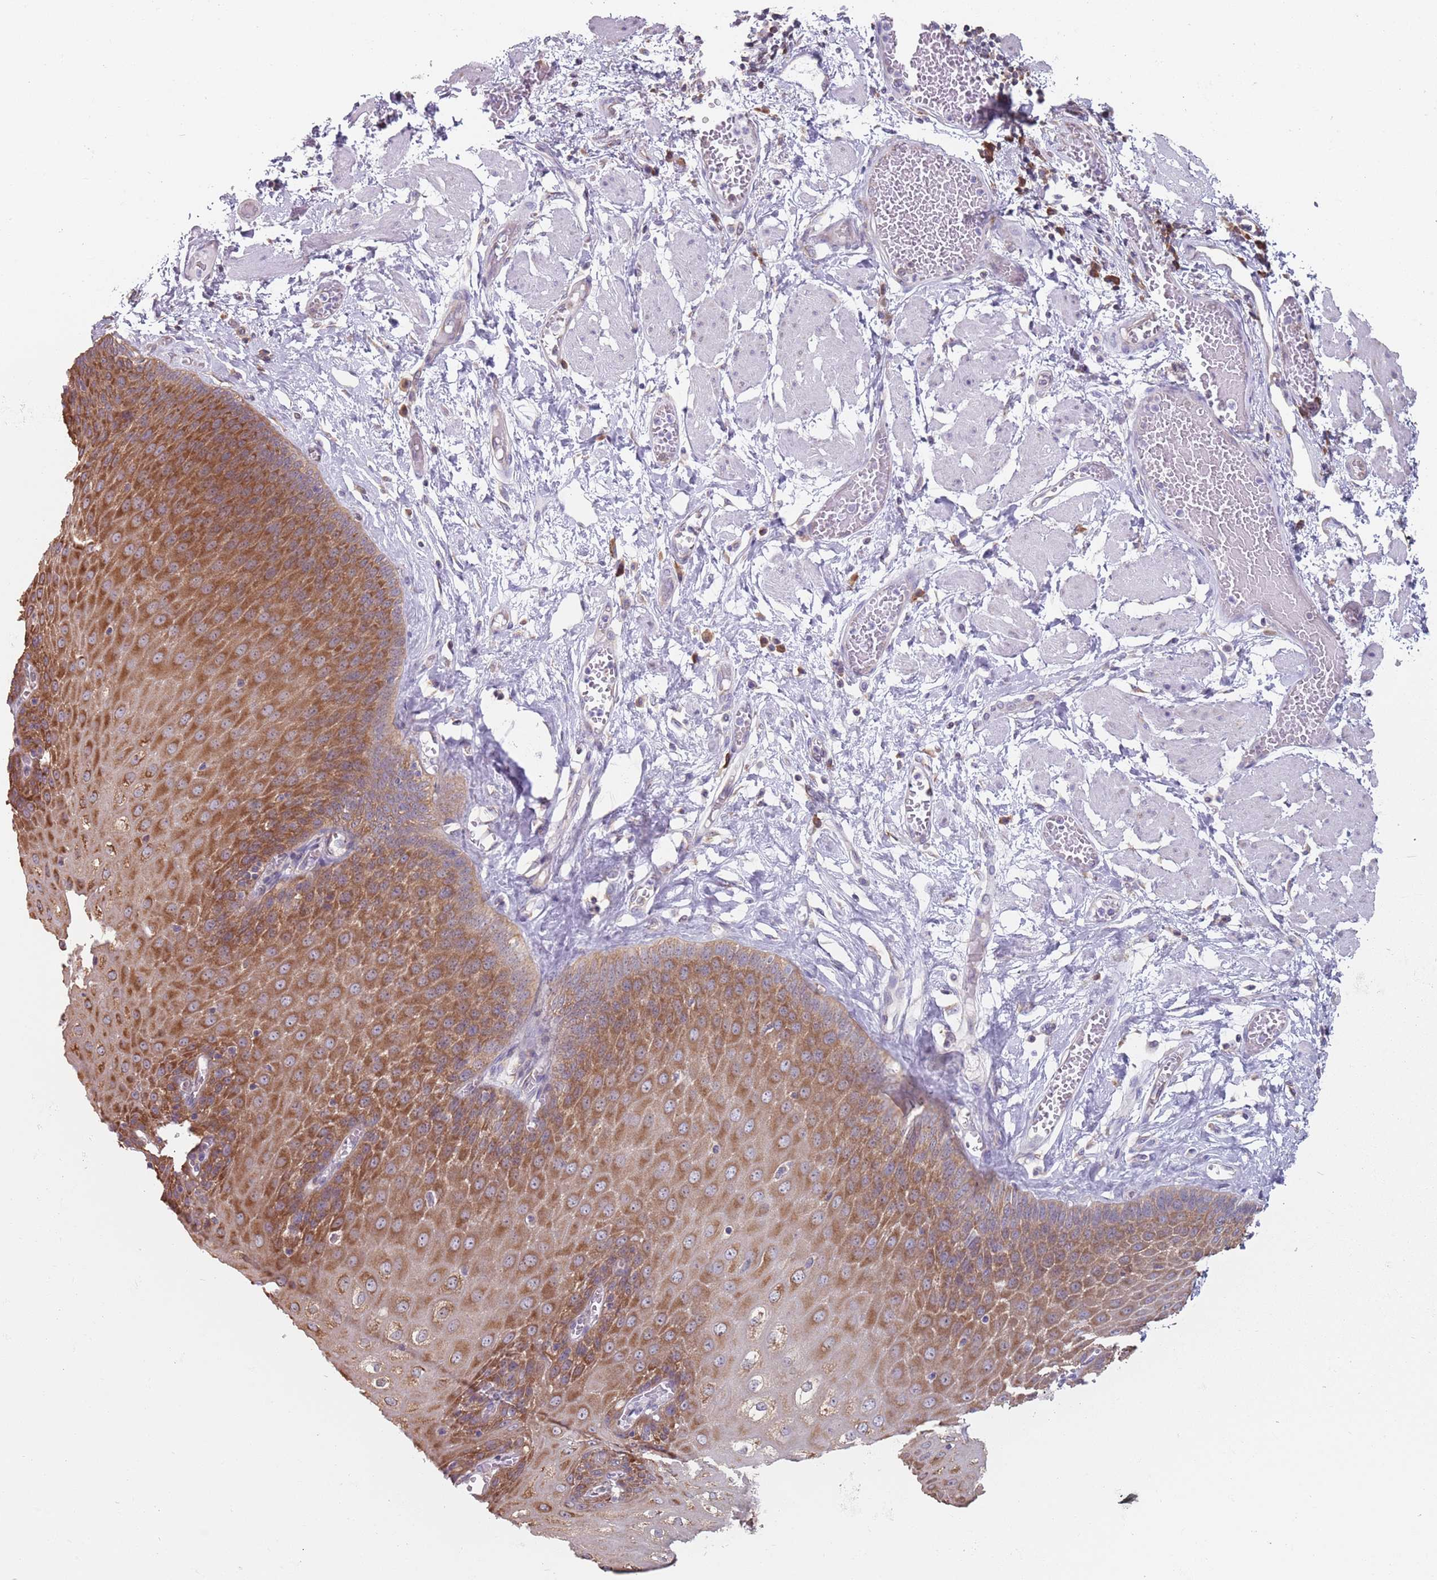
{"staining": {"intensity": "strong", "quantity": "25%-75%", "location": "cytoplasmic/membranous"}, "tissue": "esophagus", "cell_type": "Squamous epithelial cells", "image_type": "normal", "snomed": [{"axis": "morphology", "description": "Normal tissue, NOS"}, {"axis": "topography", "description": "Esophagus"}], "caption": "Unremarkable esophagus exhibits strong cytoplasmic/membranous expression in approximately 25%-75% of squamous epithelial cells, visualized by immunohistochemistry.", "gene": "RPL17", "patient": {"sex": "male", "age": 60}}